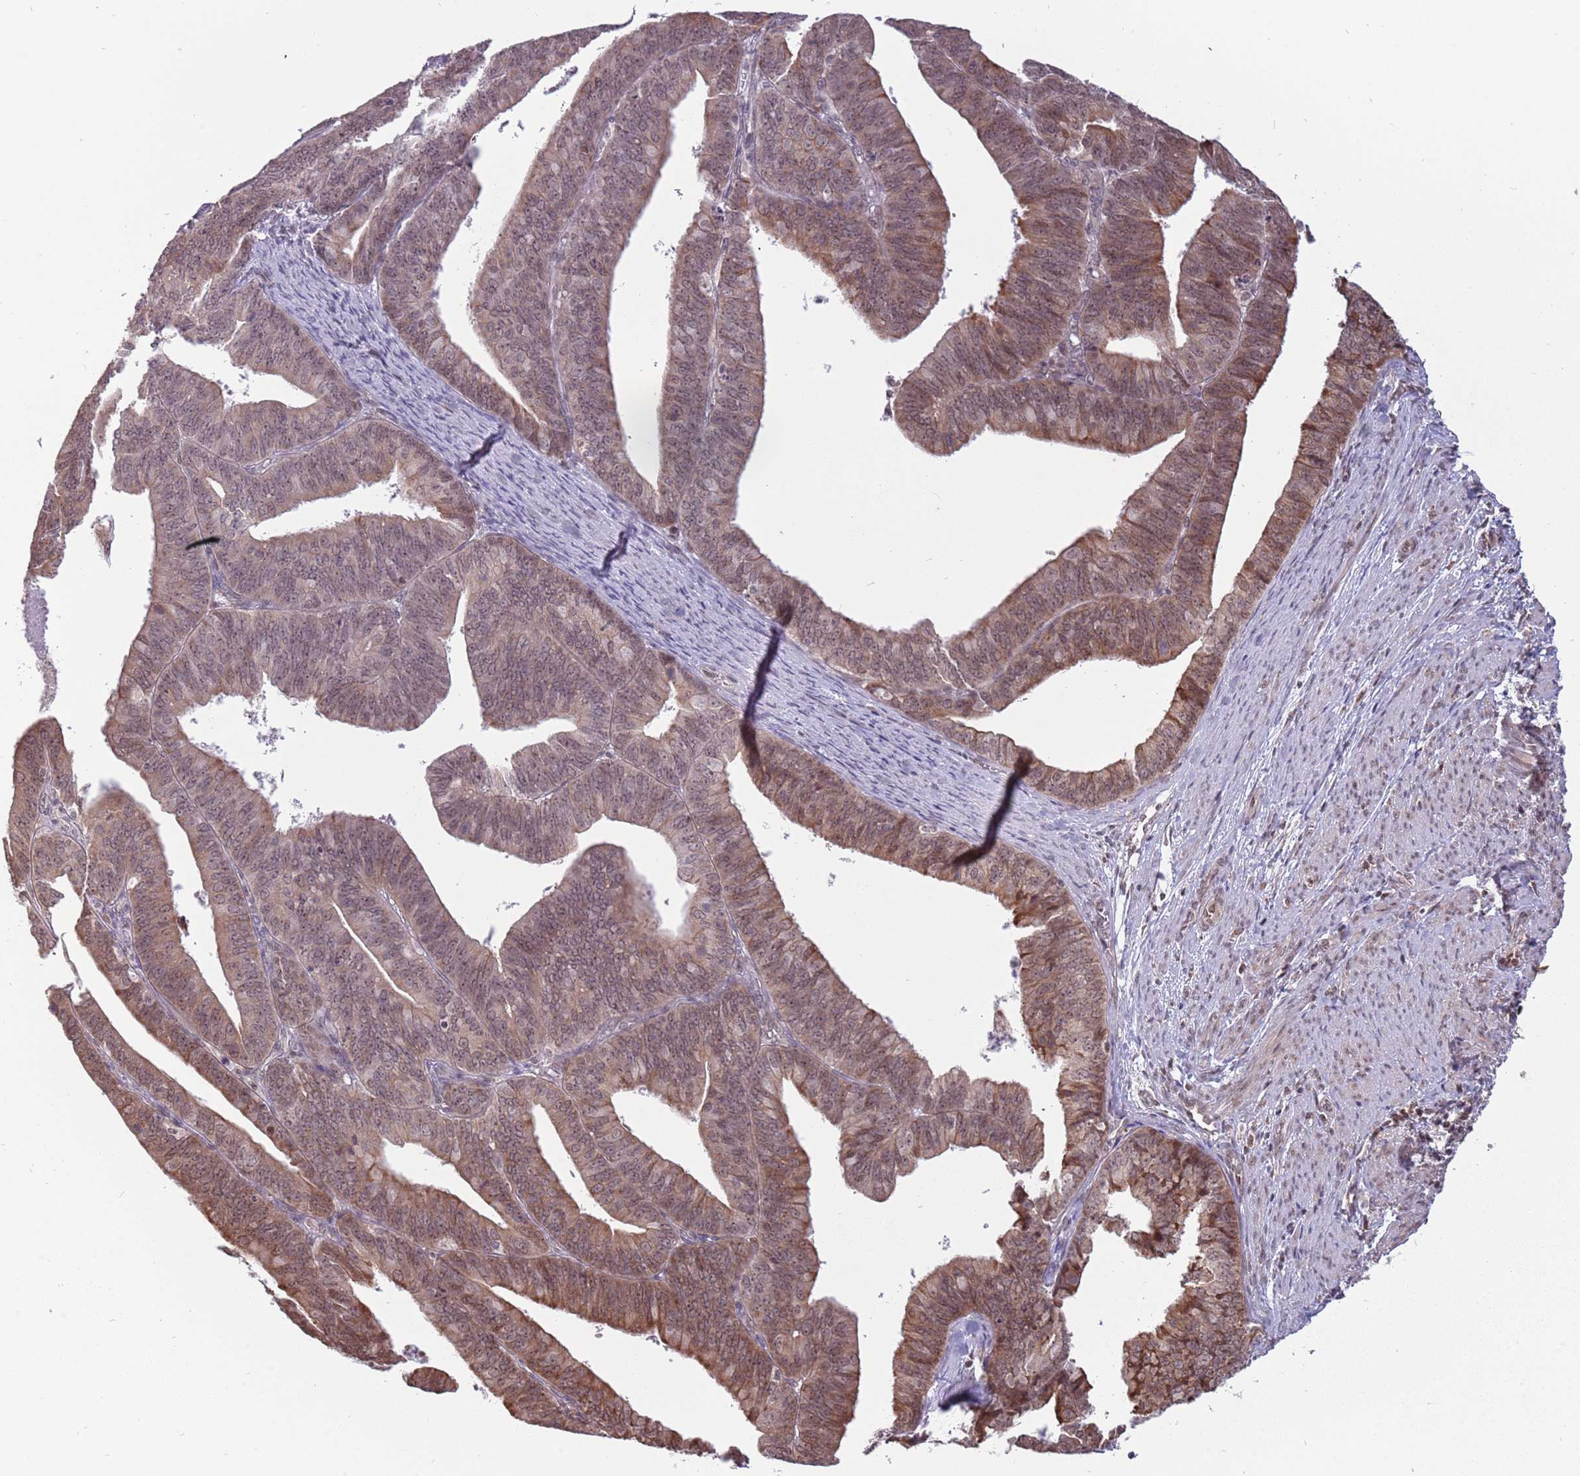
{"staining": {"intensity": "moderate", "quantity": "25%-75%", "location": "cytoplasmic/membranous,nuclear"}, "tissue": "endometrial cancer", "cell_type": "Tumor cells", "image_type": "cancer", "snomed": [{"axis": "morphology", "description": "Adenocarcinoma, NOS"}, {"axis": "topography", "description": "Endometrium"}], "caption": "Tumor cells show medium levels of moderate cytoplasmic/membranous and nuclear staining in approximately 25%-75% of cells in adenocarcinoma (endometrial). (DAB IHC, brown staining for protein, blue staining for nuclei).", "gene": "BARD1", "patient": {"sex": "female", "age": 73}}